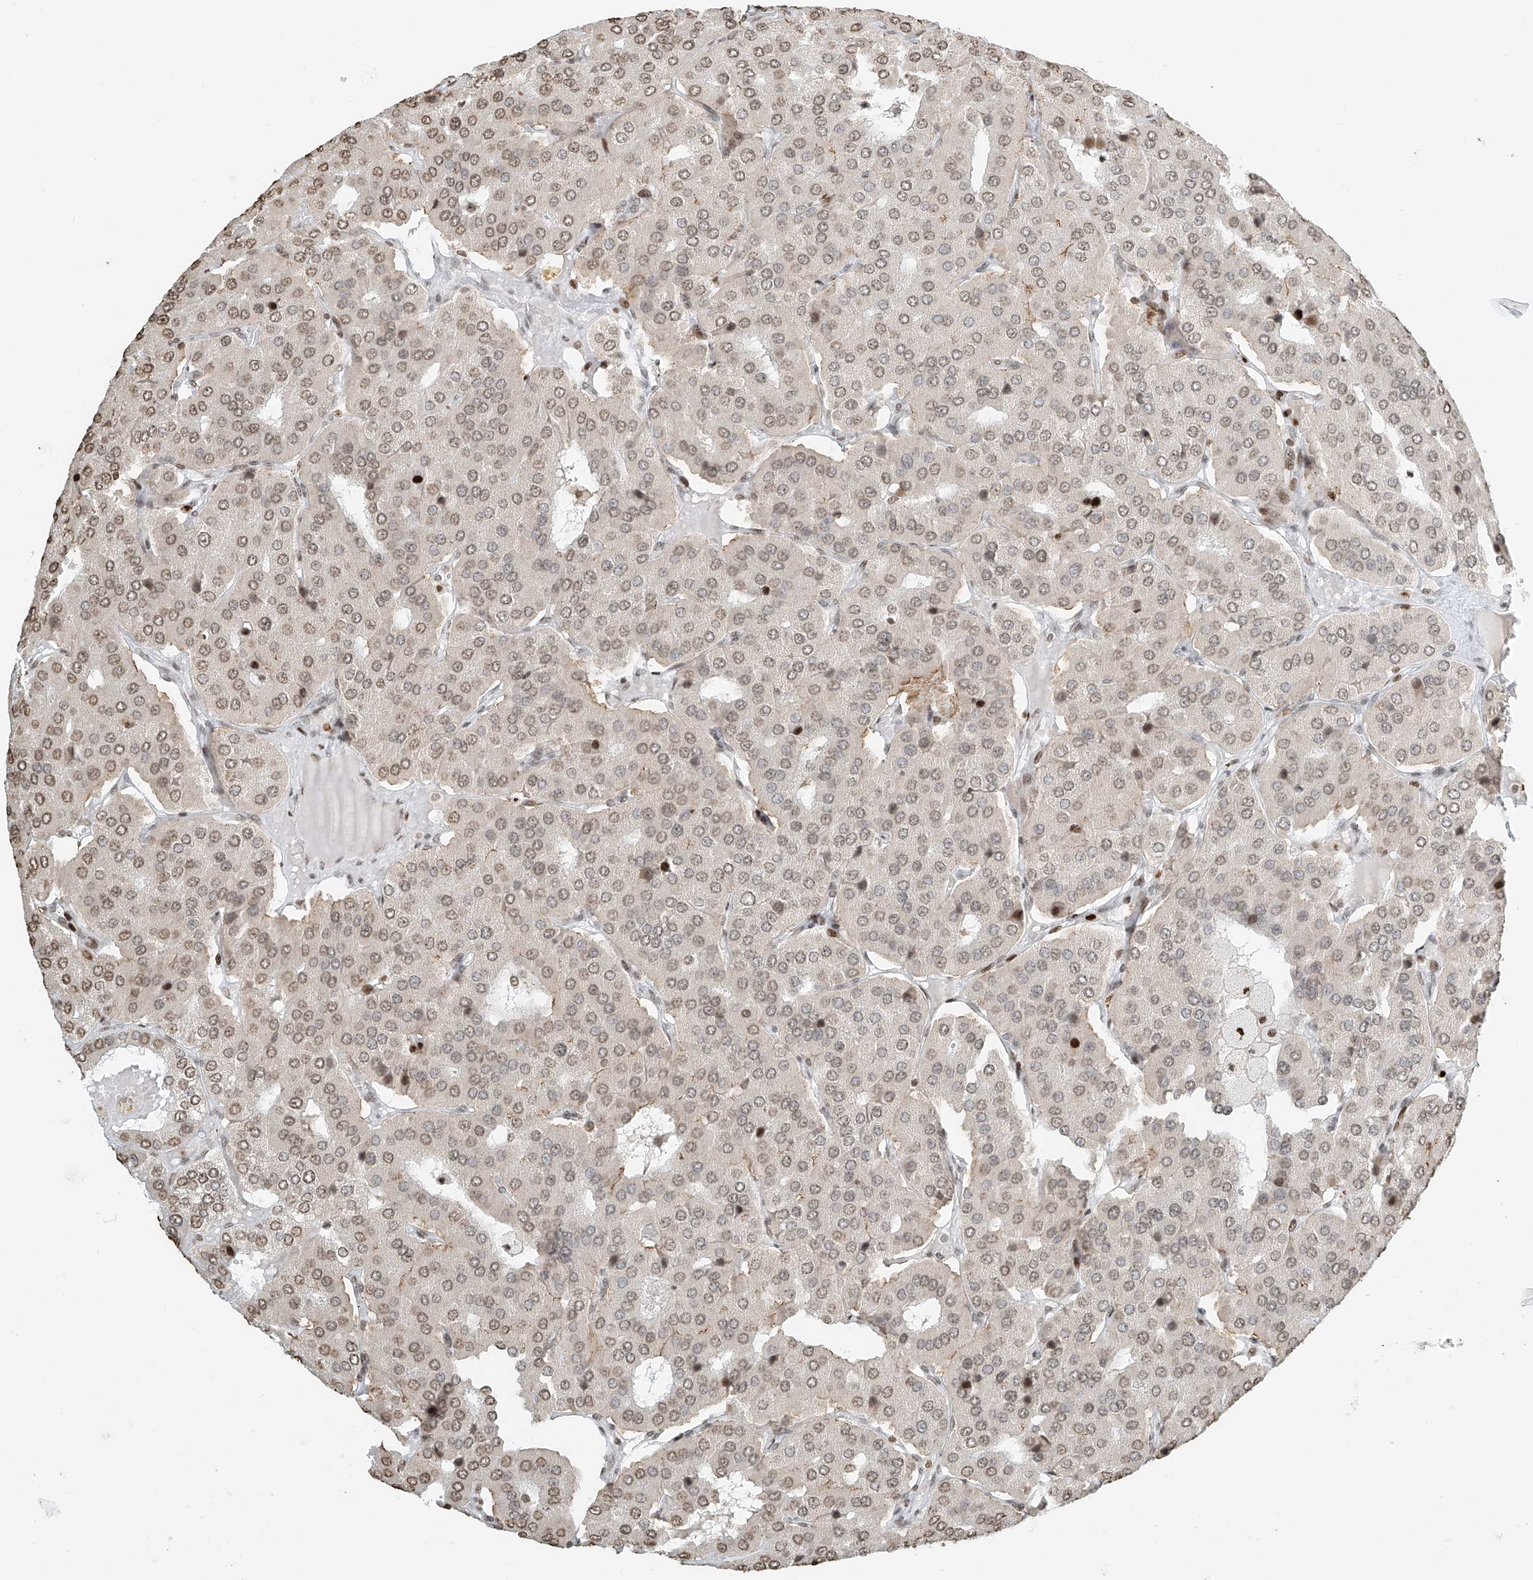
{"staining": {"intensity": "weak", "quantity": ">75%", "location": "nuclear"}, "tissue": "parathyroid gland", "cell_type": "Glandular cells", "image_type": "normal", "snomed": [{"axis": "morphology", "description": "Normal tissue, NOS"}, {"axis": "morphology", "description": "Adenoma, NOS"}, {"axis": "topography", "description": "Parathyroid gland"}], "caption": "Immunohistochemical staining of benign parathyroid gland exhibits weak nuclear protein positivity in approximately >75% of glandular cells. (IHC, brightfield microscopy, high magnification).", "gene": "C17orf58", "patient": {"sex": "female", "age": 86}}